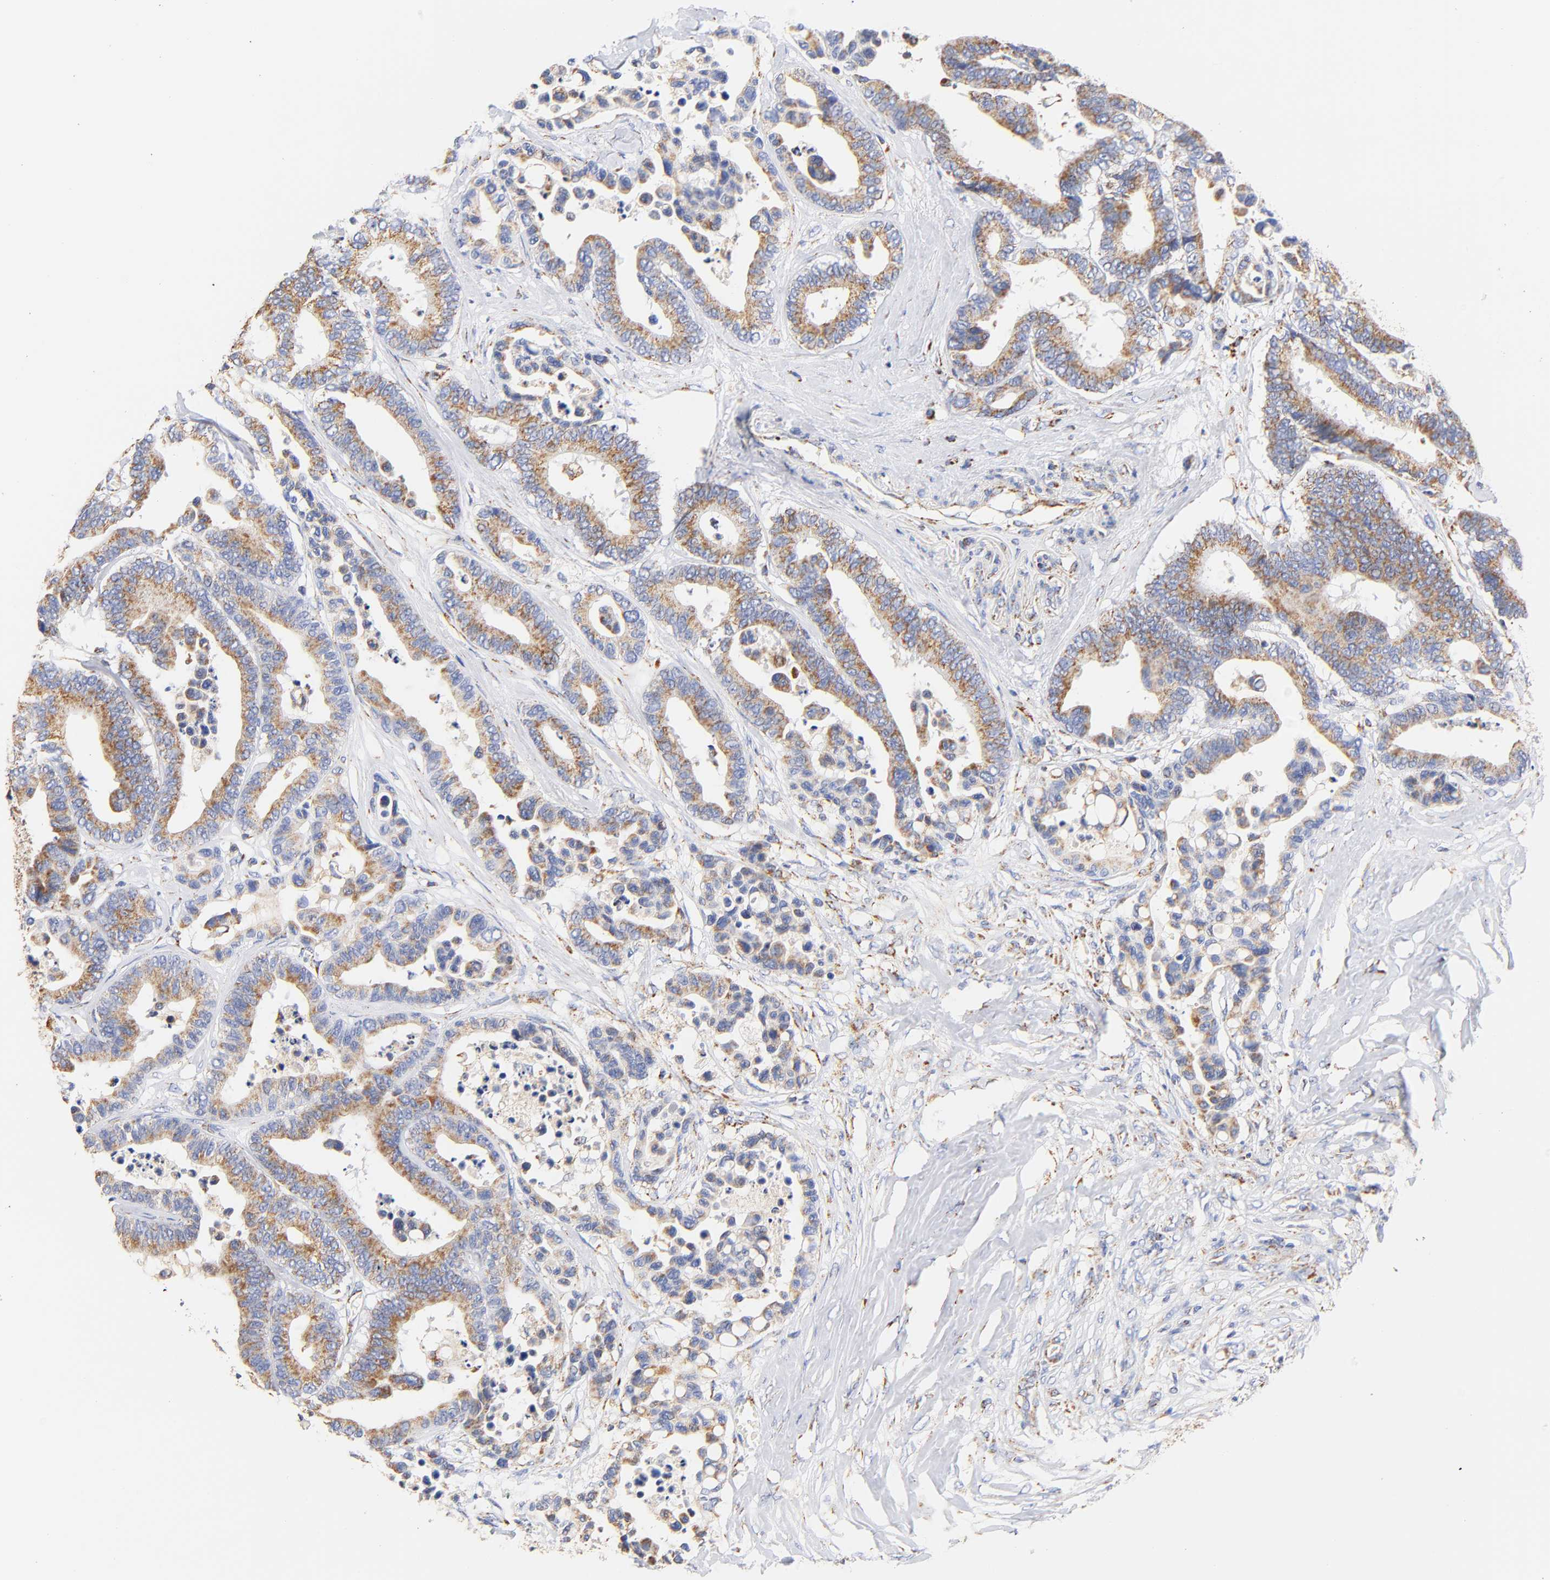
{"staining": {"intensity": "moderate", "quantity": ">75%", "location": "cytoplasmic/membranous"}, "tissue": "colorectal cancer", "cell_type": "Tumor cells", "image_type": "cancer", "snomed": [{"axis": "morphology", "description": "Adenocarcinoma, NOS"}, {"axis": "topography", "description": "Colon"}], "caption": "Immunohistochemical staining of human colorectal adenocarcinoma reveals moderate cytoplasmic/membranous protein staining in about >75% of tumor cells.", "gene": "ATP5F1D", "patient": {"sex": "male", "age": 82}}